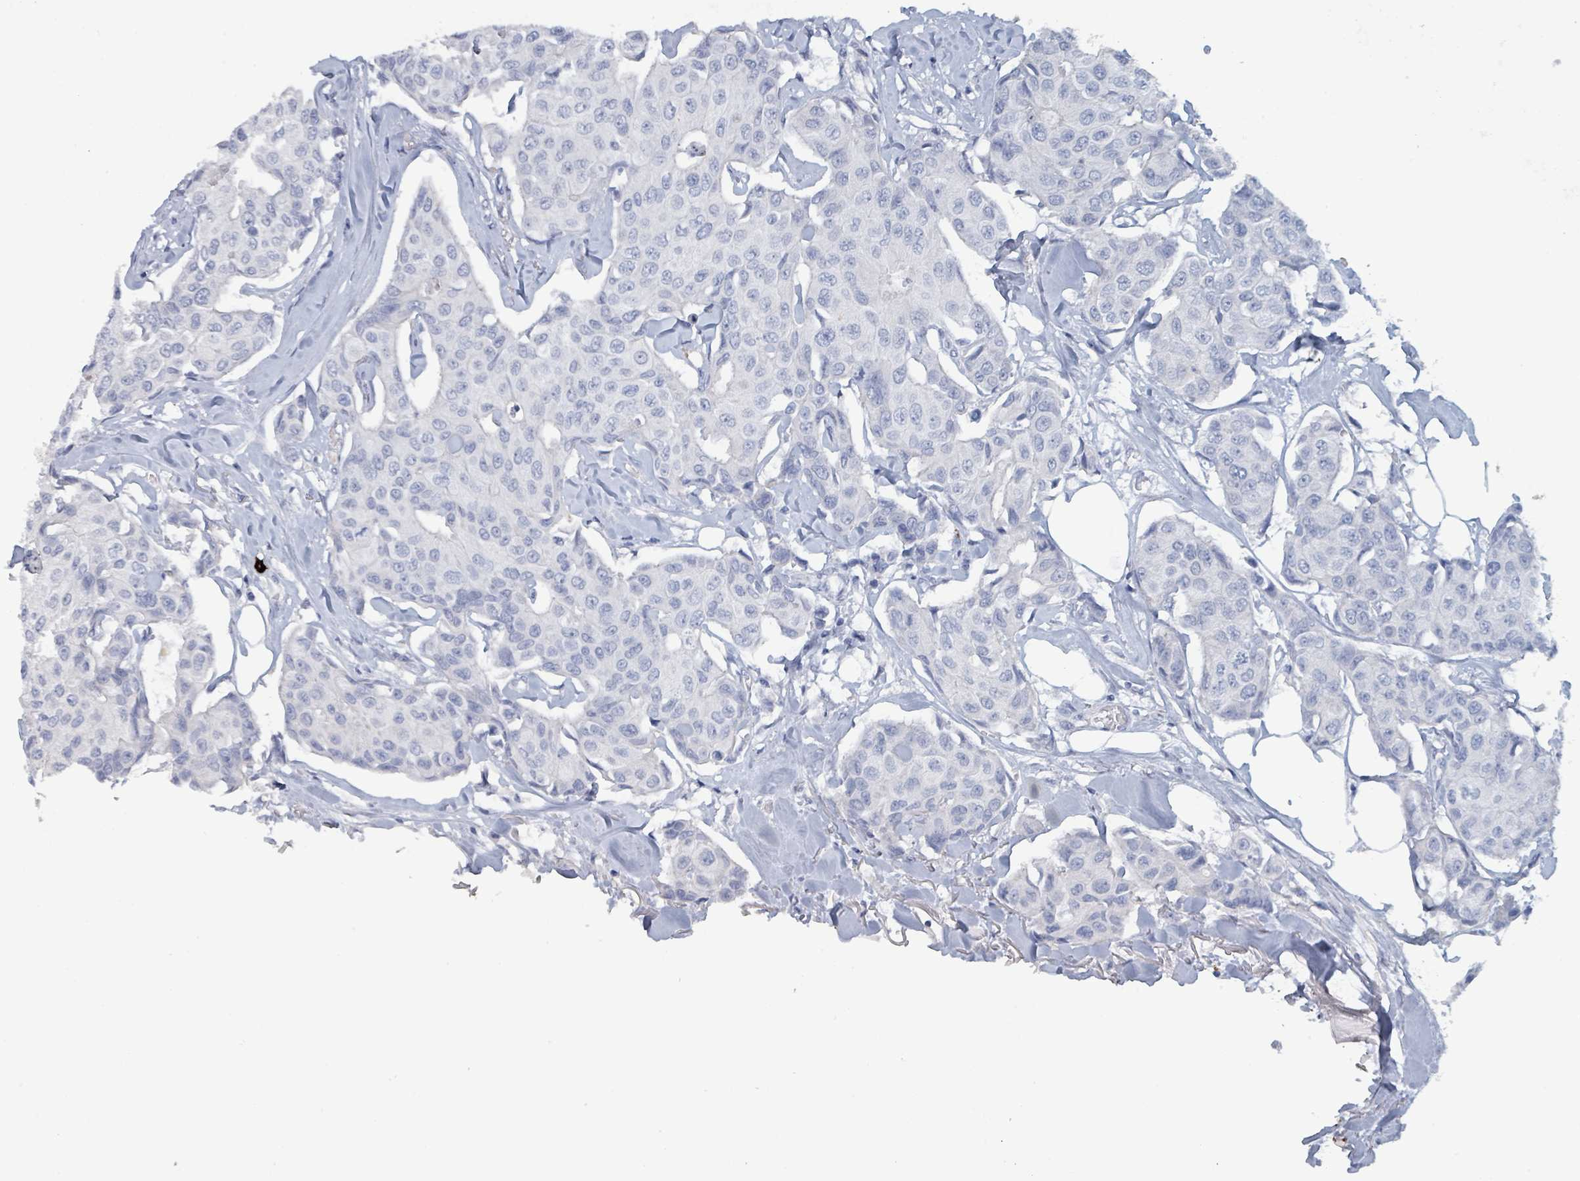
{"staining": {"intensity": "negative", "quantity": "none", "location": "none"}, "tissue": "breast cancer", "cell_type": "Tumor cells", "image_type": "cancer", "snomed": [{"axis": "morphology", "description": "Duct carcinoma"}, {"axis": "topography", "description": "Breast"}], "caption": "IHC histopathology image of neoplastic tissue: invasive ductal carcinoma (breast) stained with DAB exhibits no significant protein staining in tumor cells. (Immunohistochemistry (ihc), brightfield microscopy, high magnification).", "gene": "VPS13D", "patient": {"sex": "female", "age": 80}}